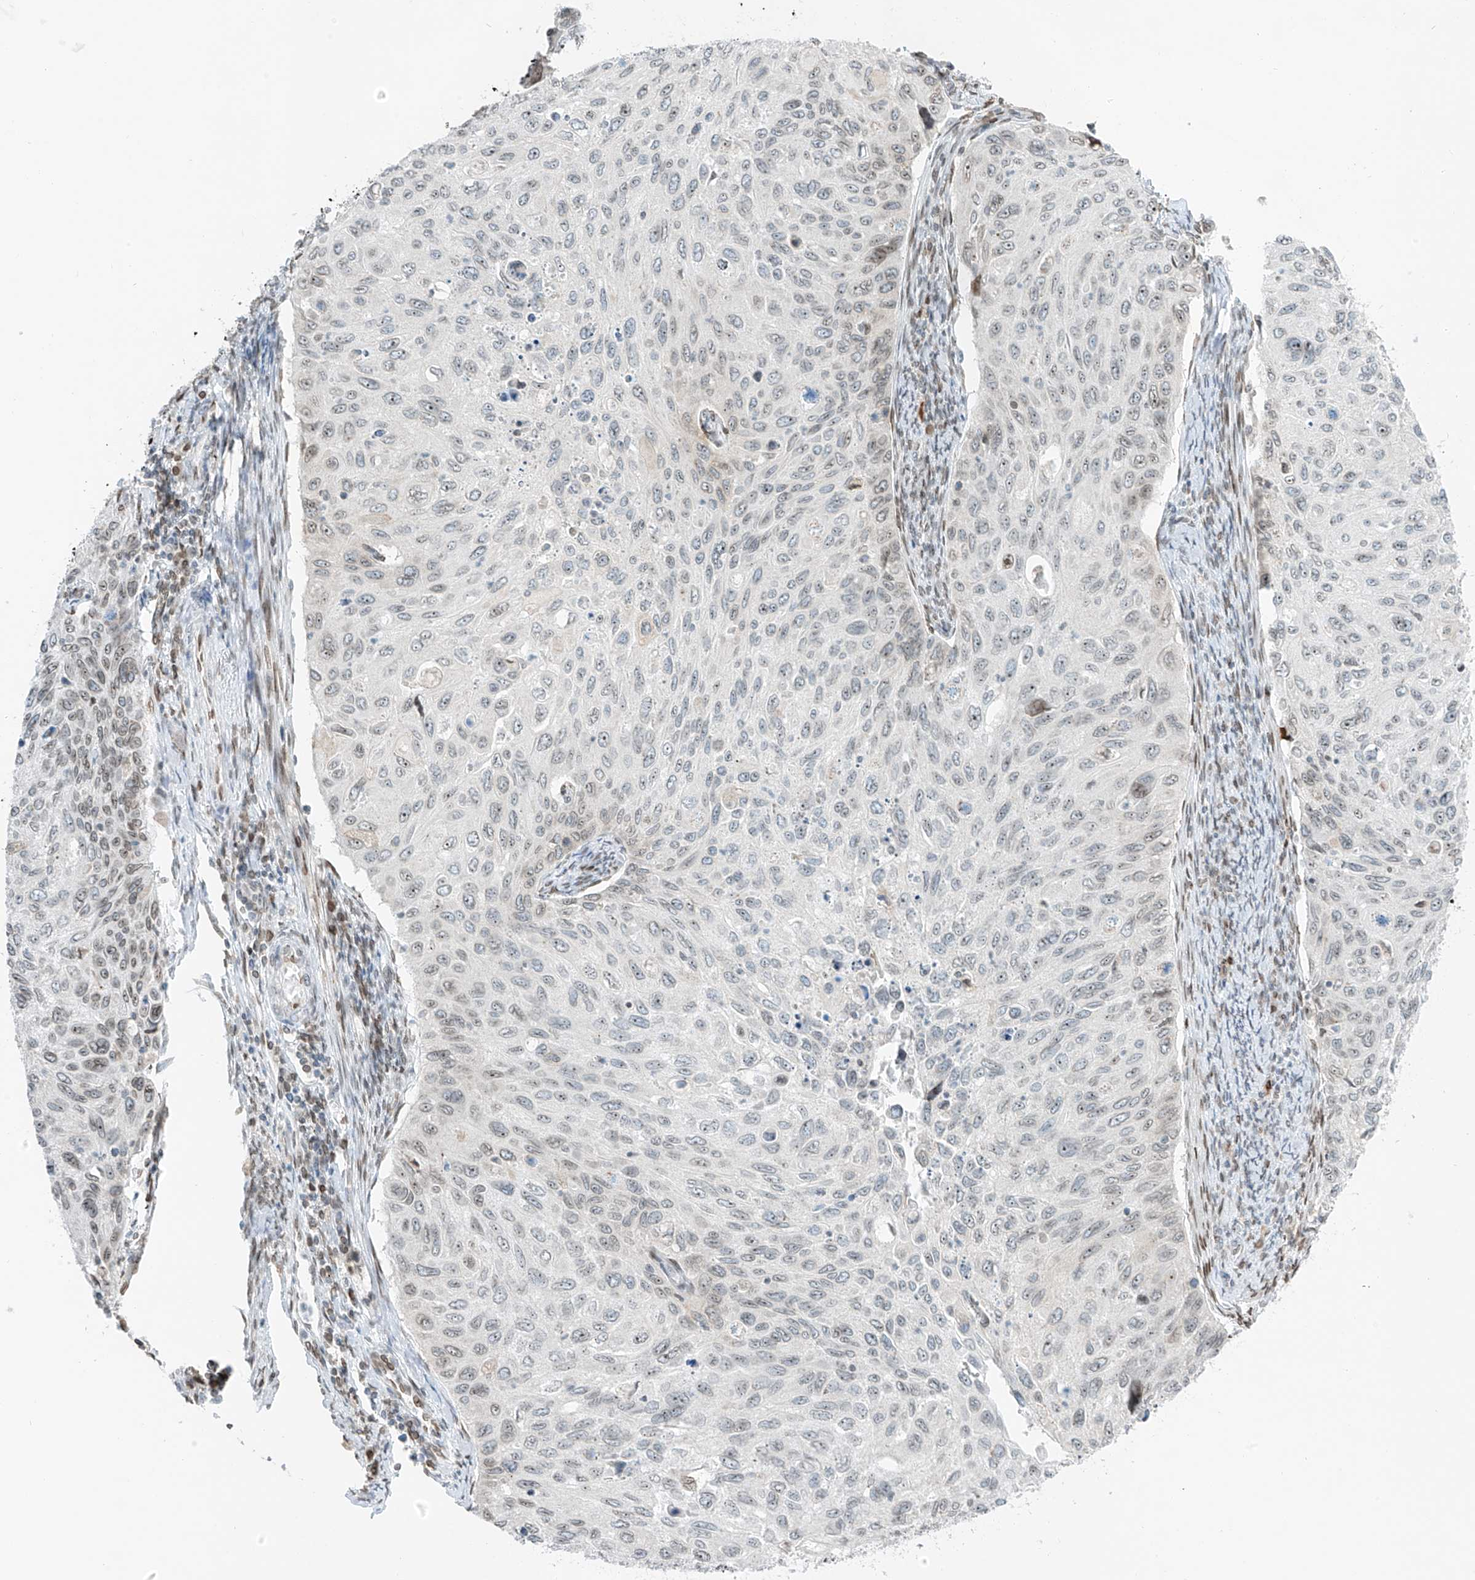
{"staining": {"intensity": "weak", "quantity": "25%-75%", "location": "nuclear"}, "tissue": "cervical cancer", "cell_type": "Tumor cells", "image_type": "cancer", "snomed": [{"axis": "morphology", "description": "Squamous cell carcinoma, NOS"}, {"axis": "topography", "description": "Cervix"}], "caption": "The micrograph displays immunohistochemical staining of cervical cancer. There is weak nuclear staining is seen in approximately 25%-75% of tumor cells.", "gene": "SAMD15", "patient": {"sex": "female", "age": 70}}